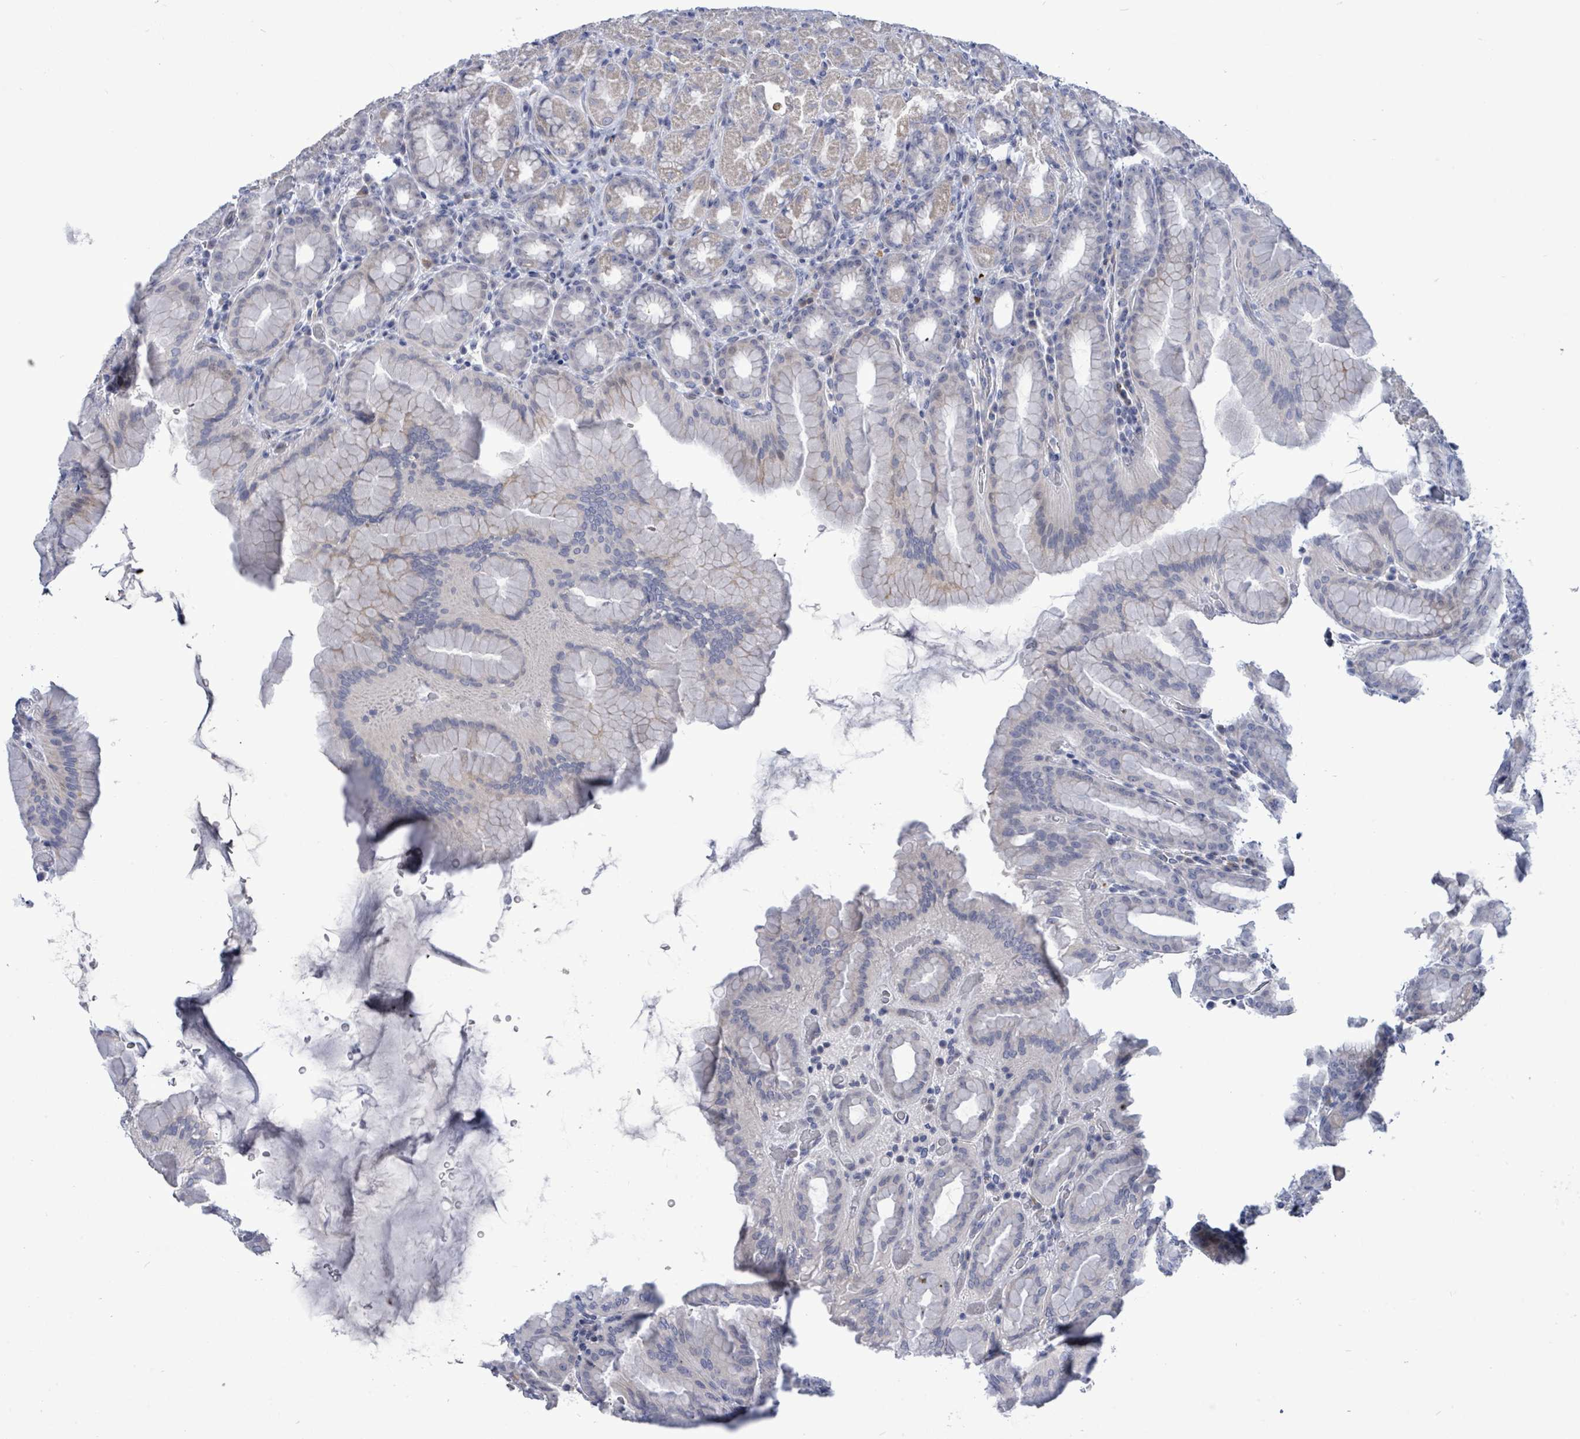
{"staining": {"intensity": "weak", "quantity": "<25%", "location": "cytoplasmic/membranous"}, "tissue": "stomach", "cell_type": "Glandular cells", "image_type": "normal", "snomed": [{"axis": "morphology", "description": "Normal tissue, NOS"}, {"axis": "topography", "description": "Stomach, upper"}, {"axis": "topography", "description": "Stomach"}], "caption": "Micrograph shows no significant protein expression in glandular cells of benign stomach.", "gene": "CT45A10", "patient": {"sex": "male", "age": 68}}